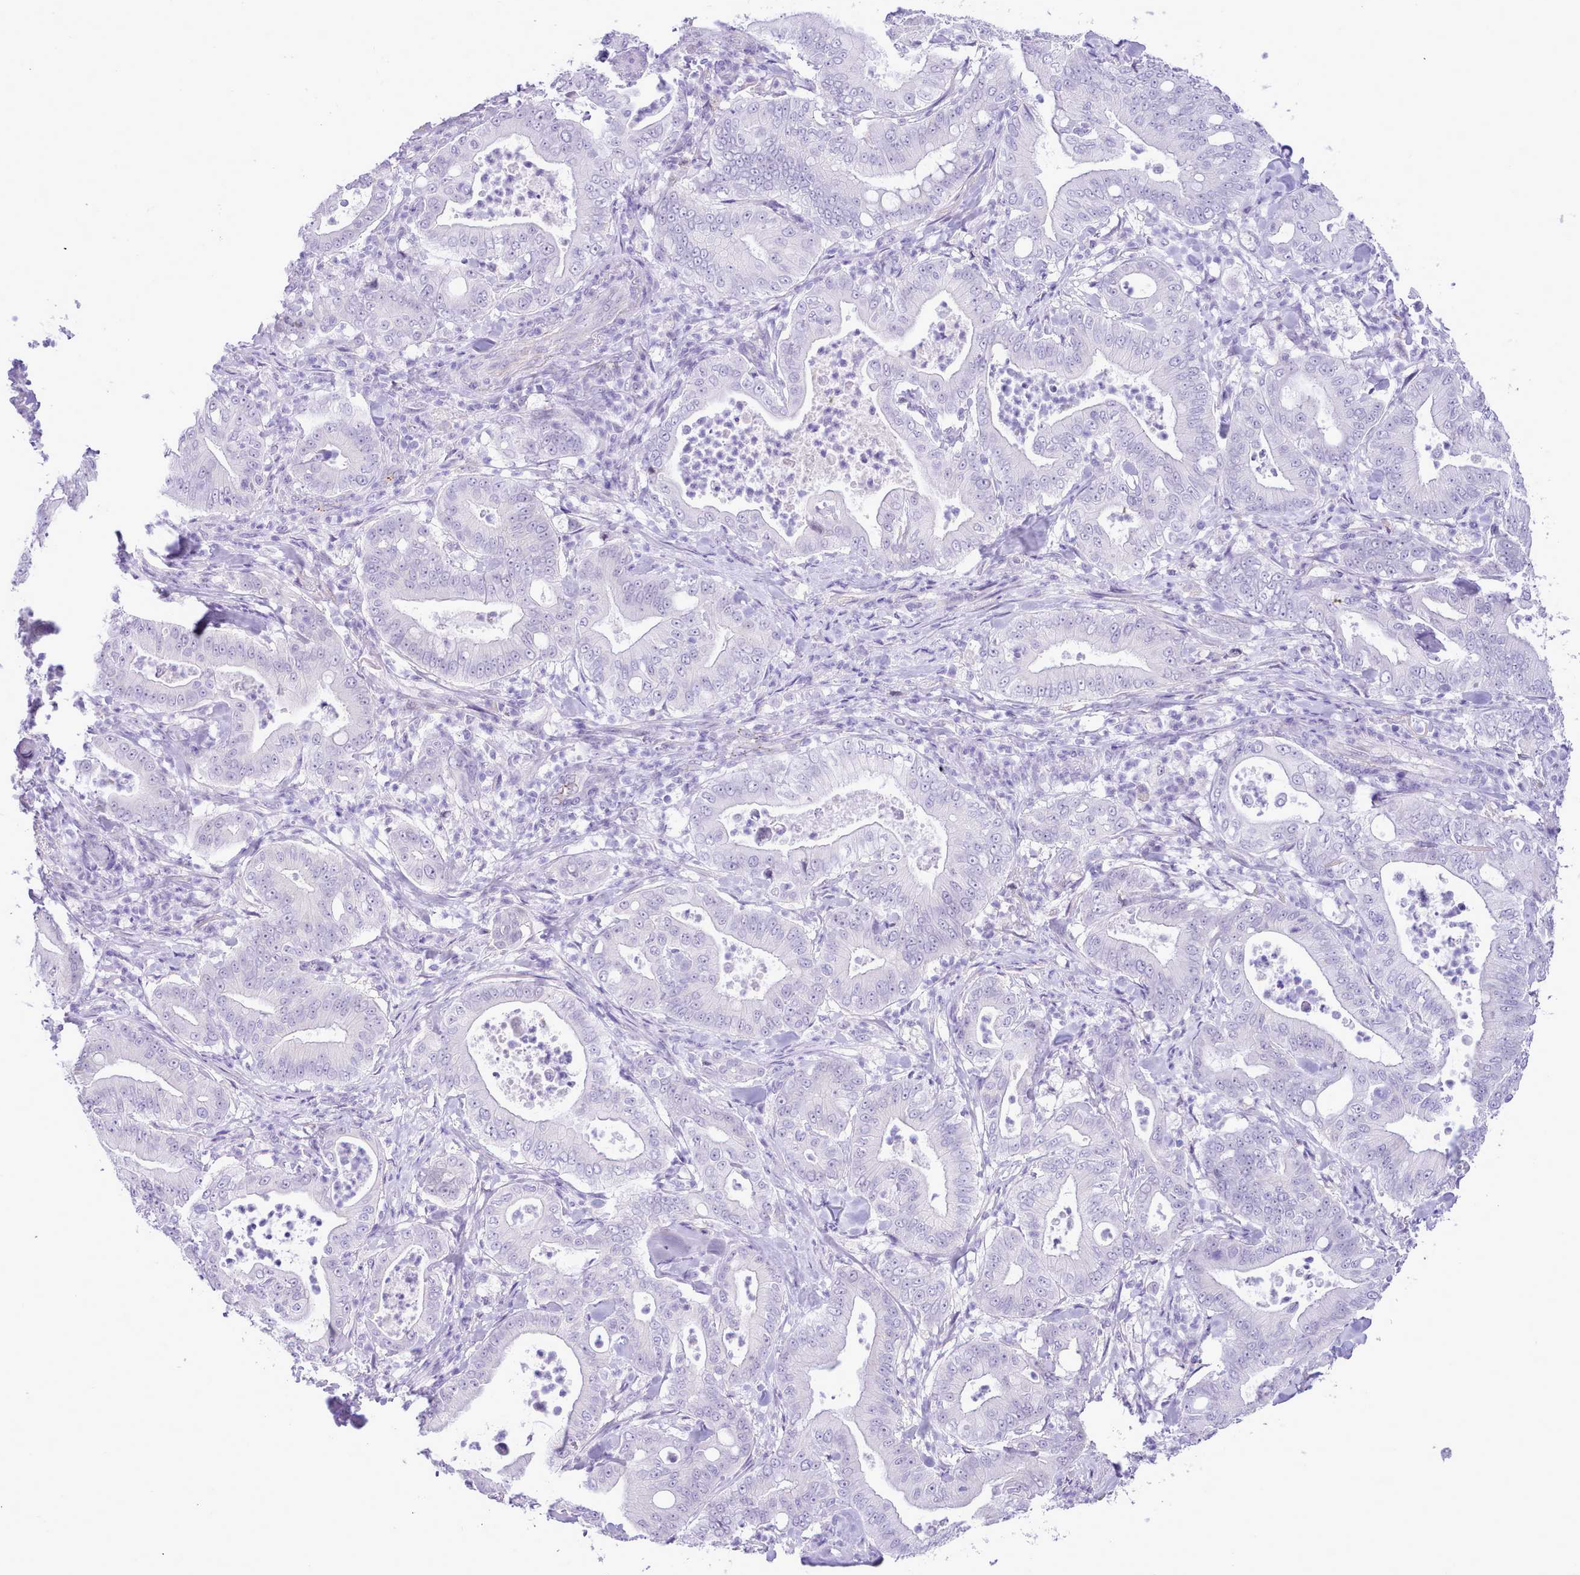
{"staining": {"intensity": "negative", "quantity": "none", "location": "none"}, "tissue": "pancreatic cancer", "cell_type": "Tumor cells", "image_type": "cancer", "snomed": [{"axis": "morphology", "description": "Adenocarcinoma, NOS"}, {"axis": "topography", "description": "Pancreas"}], "caption": "This photomicrograph is of pancreatic cancer stained with IHC to label a protein in brown with the nuclei are counter-stained blue. There is no staining in tumor cells. Nuclei are stained in blue.", "gene": "LRRC37A", "patient": {"sex": "male", "age": 71}}